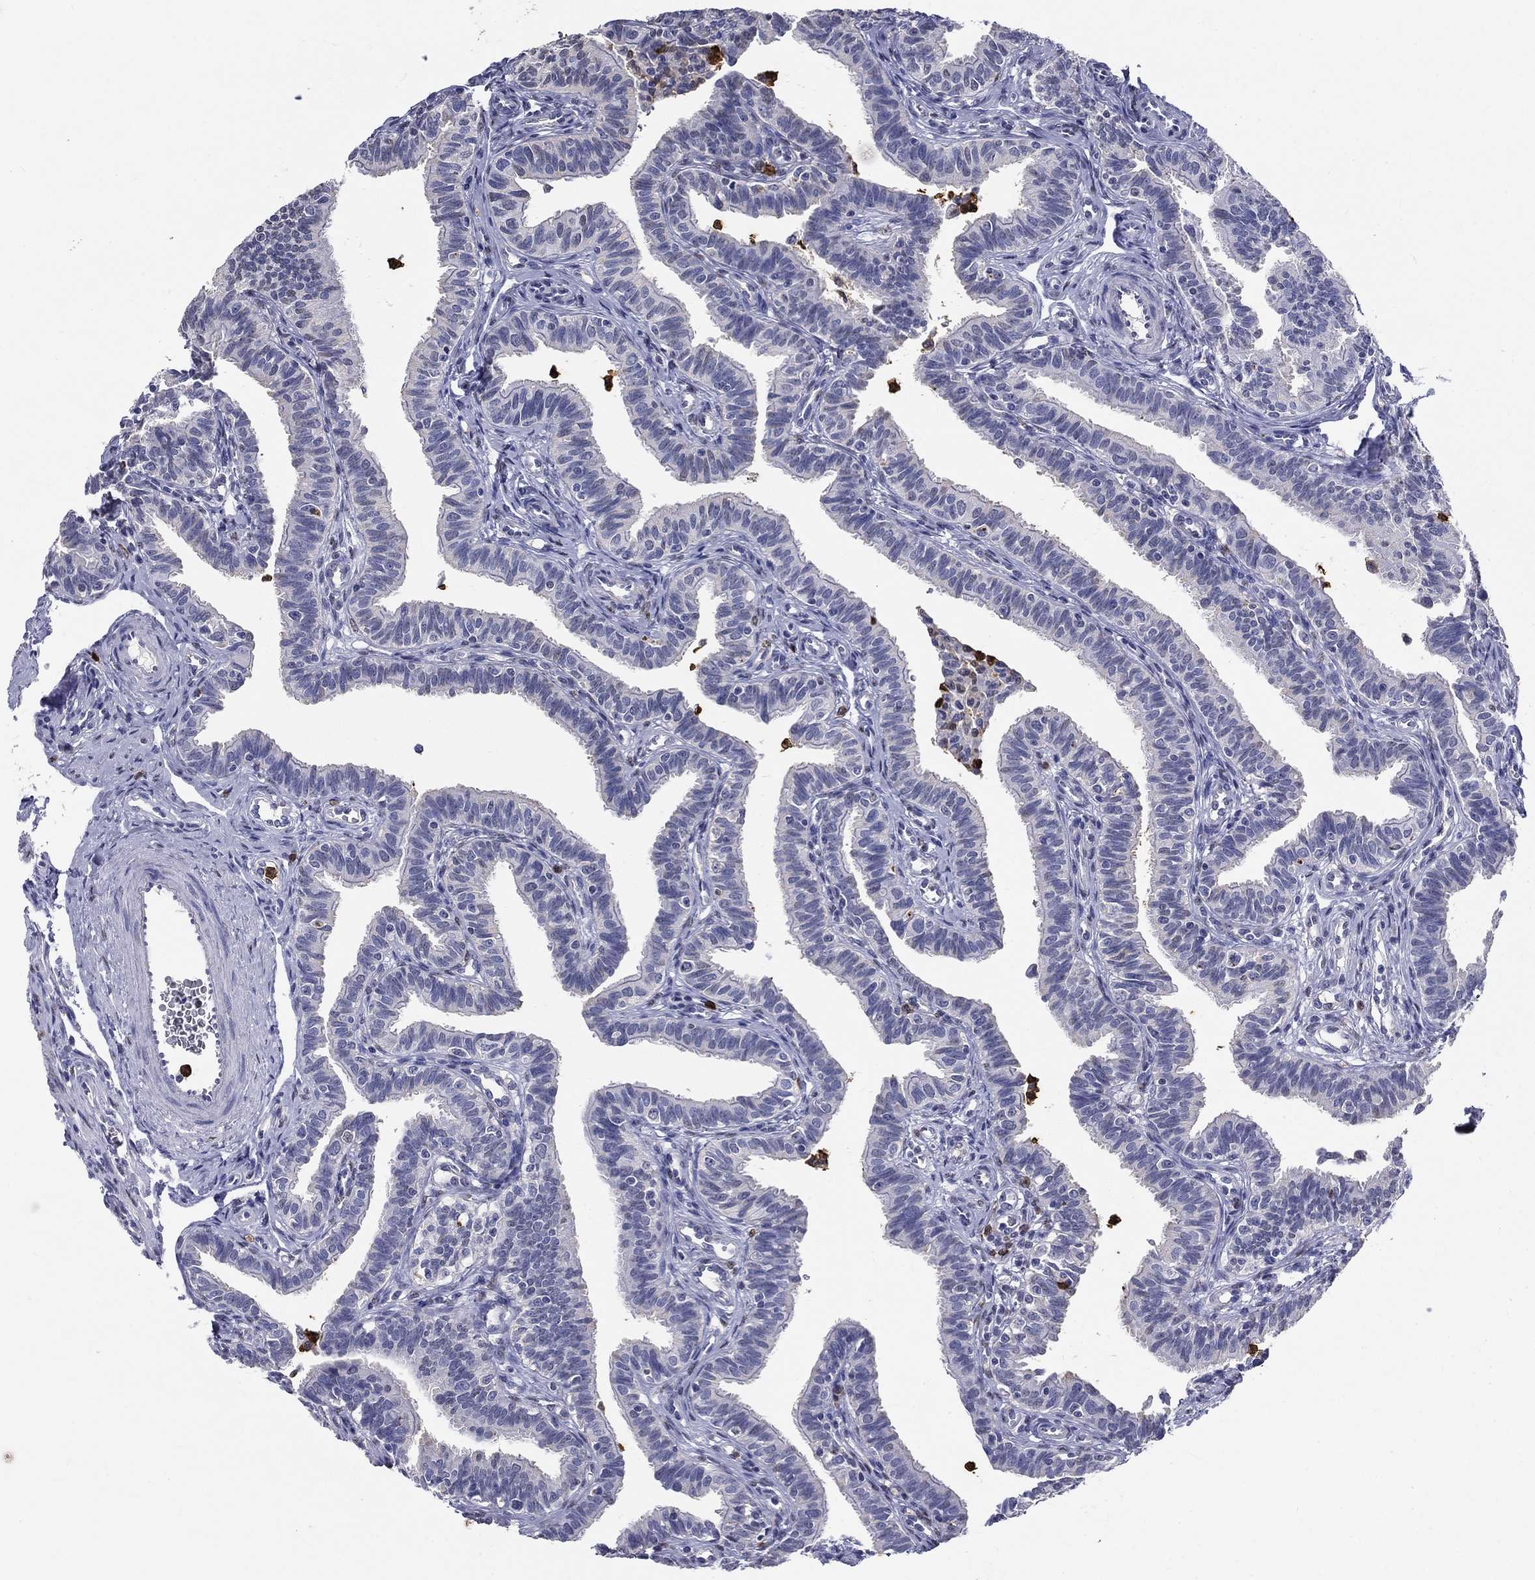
{"staining": {"intensity": "negative", "quantity": "none", "location": "none"}, "tissue": "fallopian tube", "cell_type": "Glandular cells", "image_type": "normal", "snomed": [{"axis": "morphology", "description": "Normal tissue, NOS"}, {"axis": "topography", "description": "Fallopian tube"}], "caption": "High magnification brightfield microscopy of unremarkable fallopian tube stained with DAB (3,3'-diaminobenzidine) (brown) and counterstained with hematoxylin (blue): glandular cells show no significant positivity.", "gene": "IGSF8", "patient": {"sex": "female", "age": 36}}